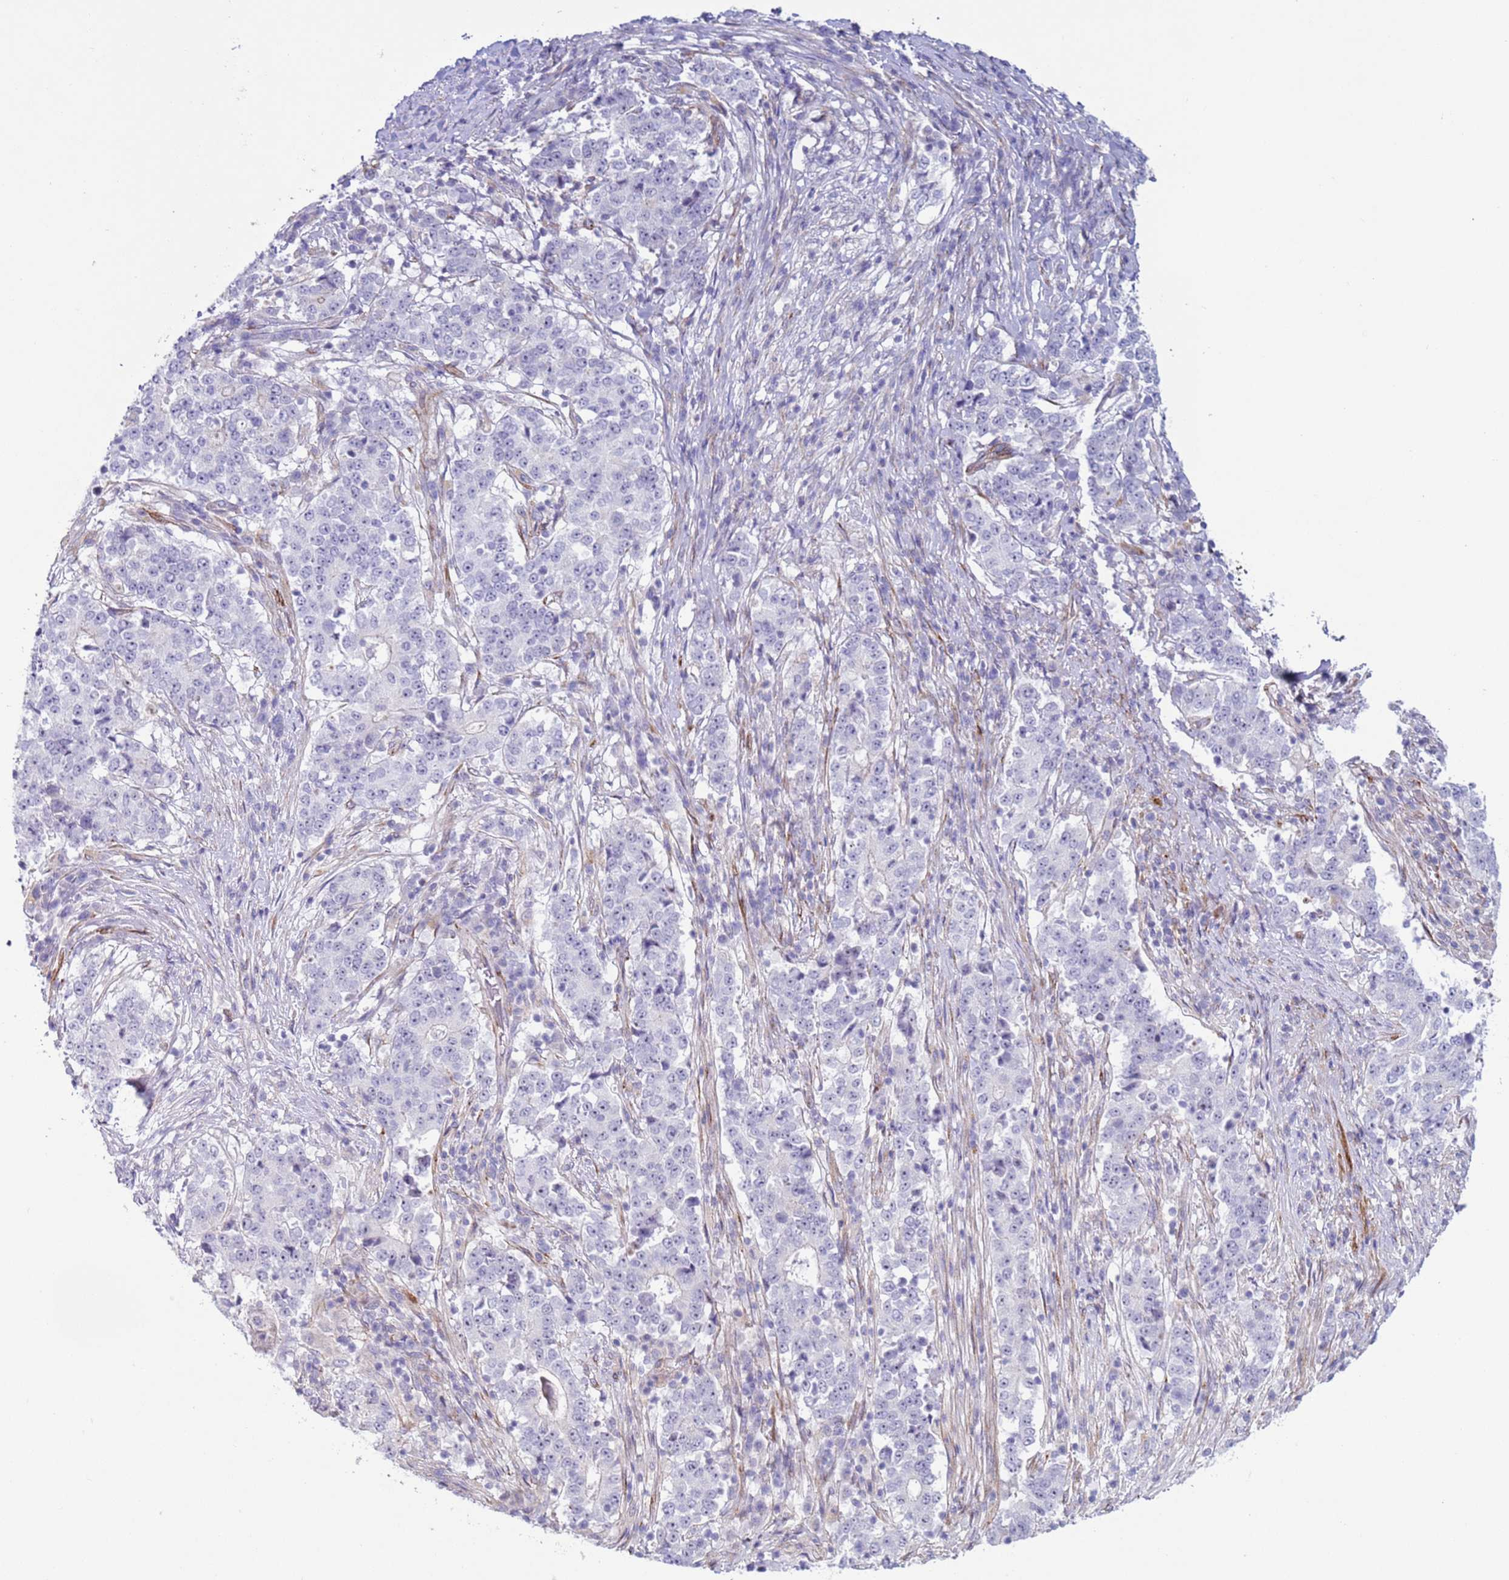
{"staining": {"intensity": "negative", "quantity": "none", "location": "none"}, "tissue": "stomach cancer", "cell_type": "Tumor cells", "image_type": "cancer", "snomed": [{"axis": "morphology", "description": "Adenocarcinoma, NOS"}, {"axis": "topography", "description": "Stomach"}], "caption": "An image of stomach cancer (adenocarcinoma) stained for a protein reveals no brown staining in tumor cells.", "gene": "HEATR1", "patient": {"sex": "male", "age": 59}}